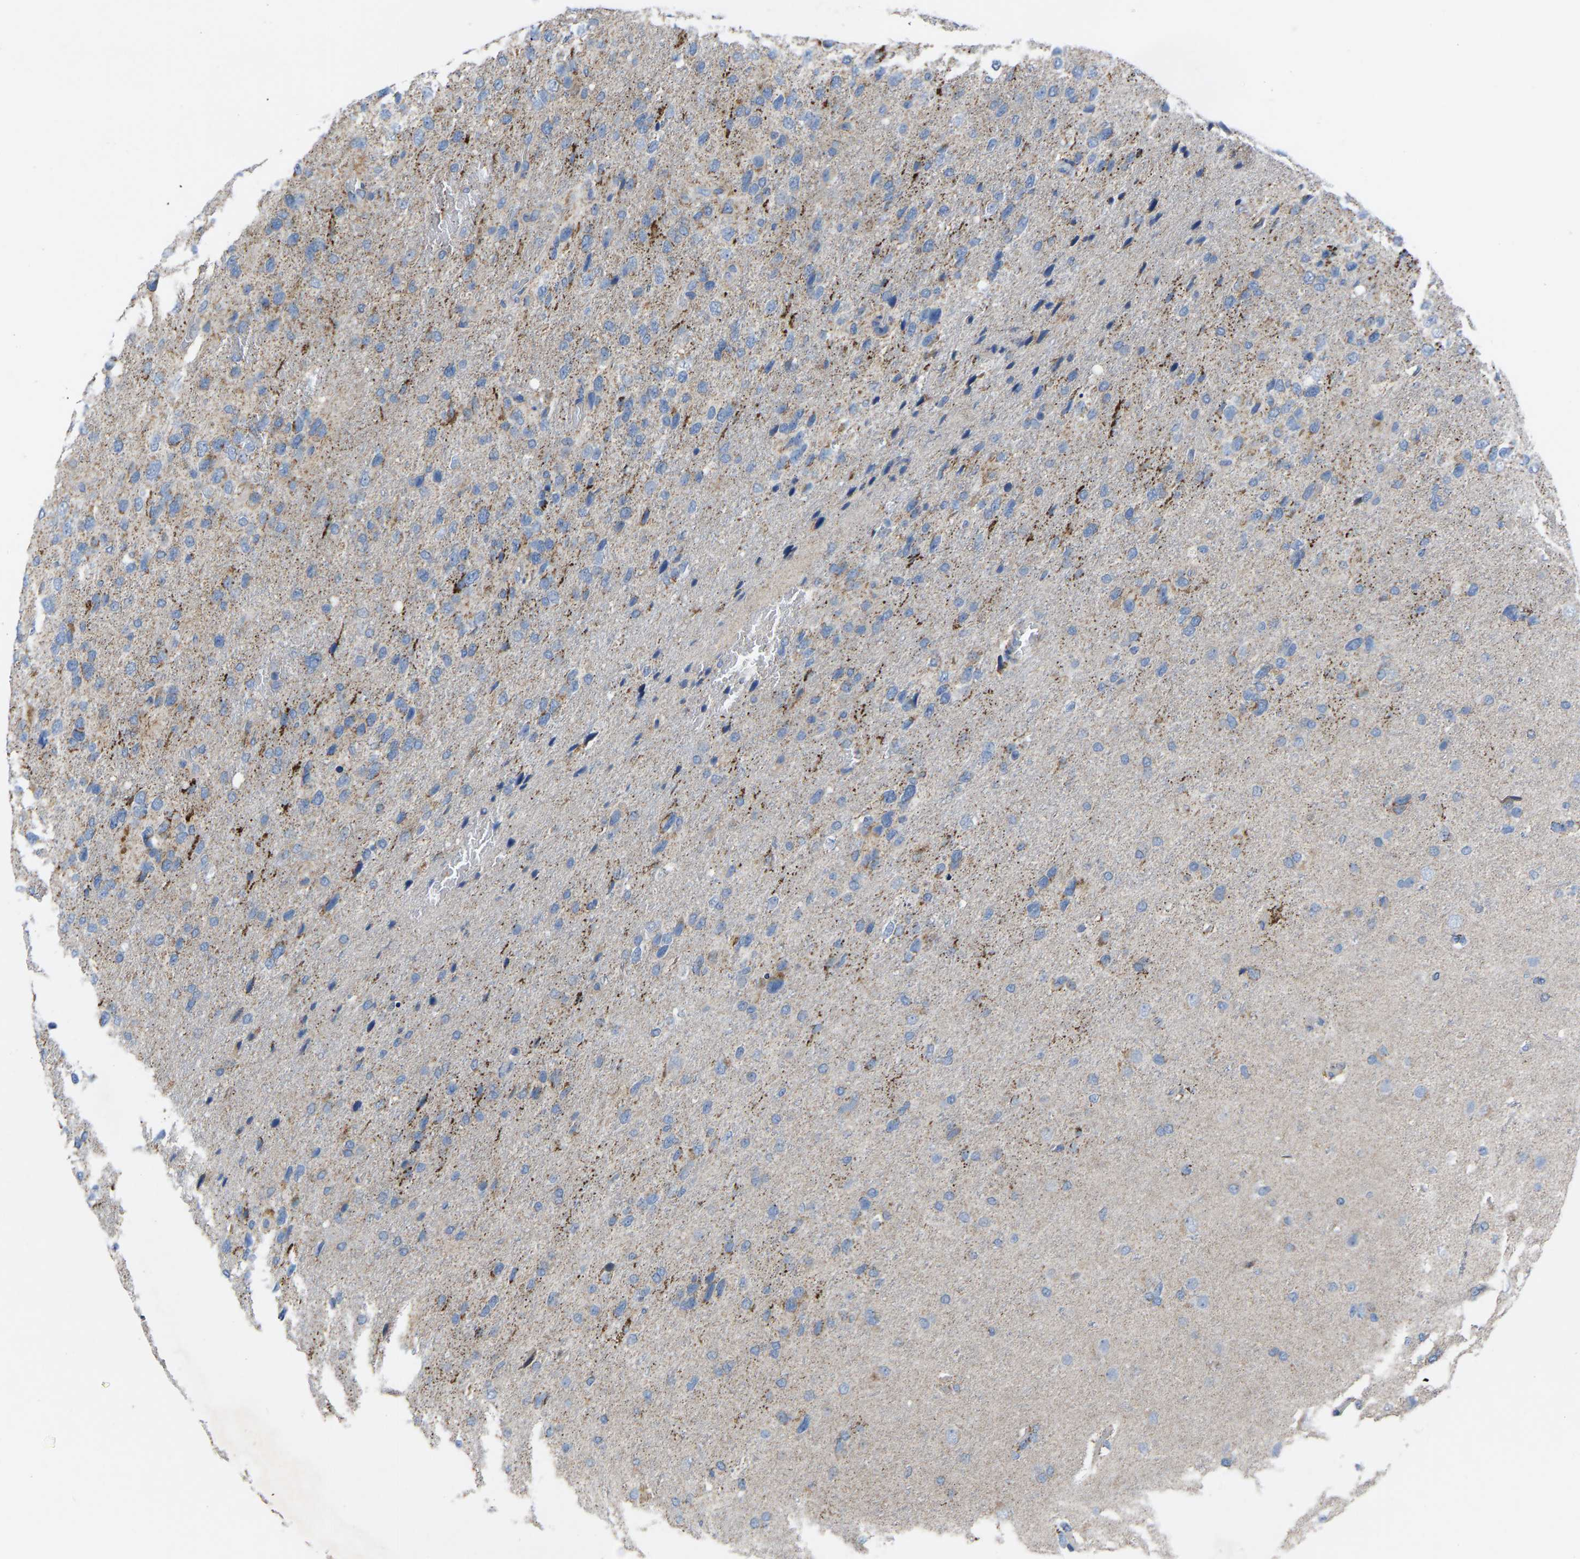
{"staining": {"intensity": "weak", "quantity": "25%-75%", "location": "cytoplasmic/membranous"}, "tissue": "glioma", "cell_type": "Tumor cells", "image_type": "cancer", "snomed": [{"axis": "morphology", "description": "Glioma, malignant, High grade"}, {"axis": "topography", "description": "Brain"}], "caption": "Tumor cells display low levels of weak cytoplasmic/membranous positivity in about 25%-75% of cells in human glioma. The protein is shown in brown color, while the nuclei are stained blue.", "gene": "BCL10", "patient": {"sex": "female", "age": 58}}